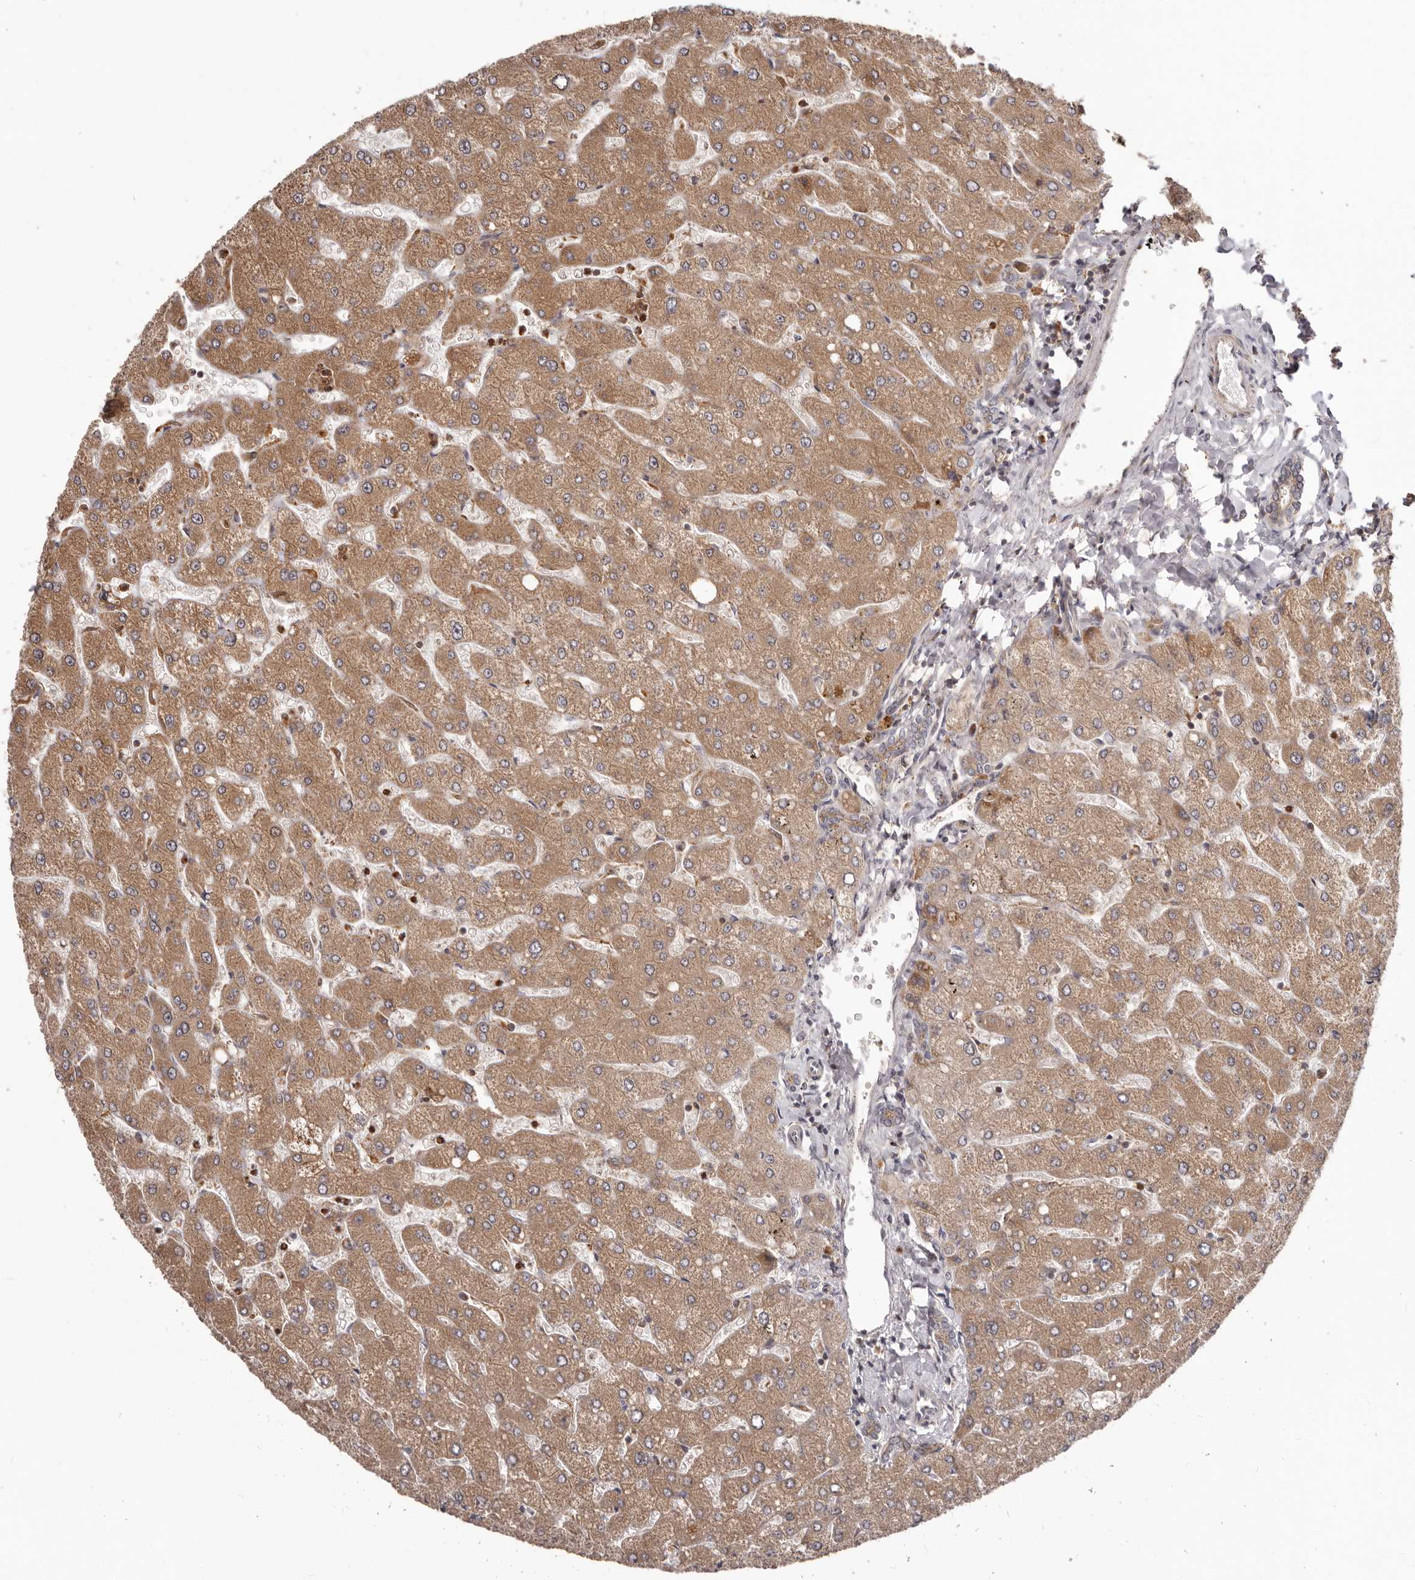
{"staining": {"intensity": "moderate", "quantity": ">75%", "location": "cytoplasmic/membranous"}, "tissue": "liver", "cell_type": "Cholangiocytes", "image_type": "normal", "snomed": [{"axis": "morphology", "description": "Normal tissue, NOS"}, {"axis": "topography", "description": "Liver"}], "caption": "Protein expression analysis of normal liver shows moderate cytoplasmic/membranous expression in about >75% of cholangiocytes. (brown staining indicates protein expression, while blue staining denotes nuclei).", "gene": "RNF187", "patient": {"sex": "male", "age": 55}}